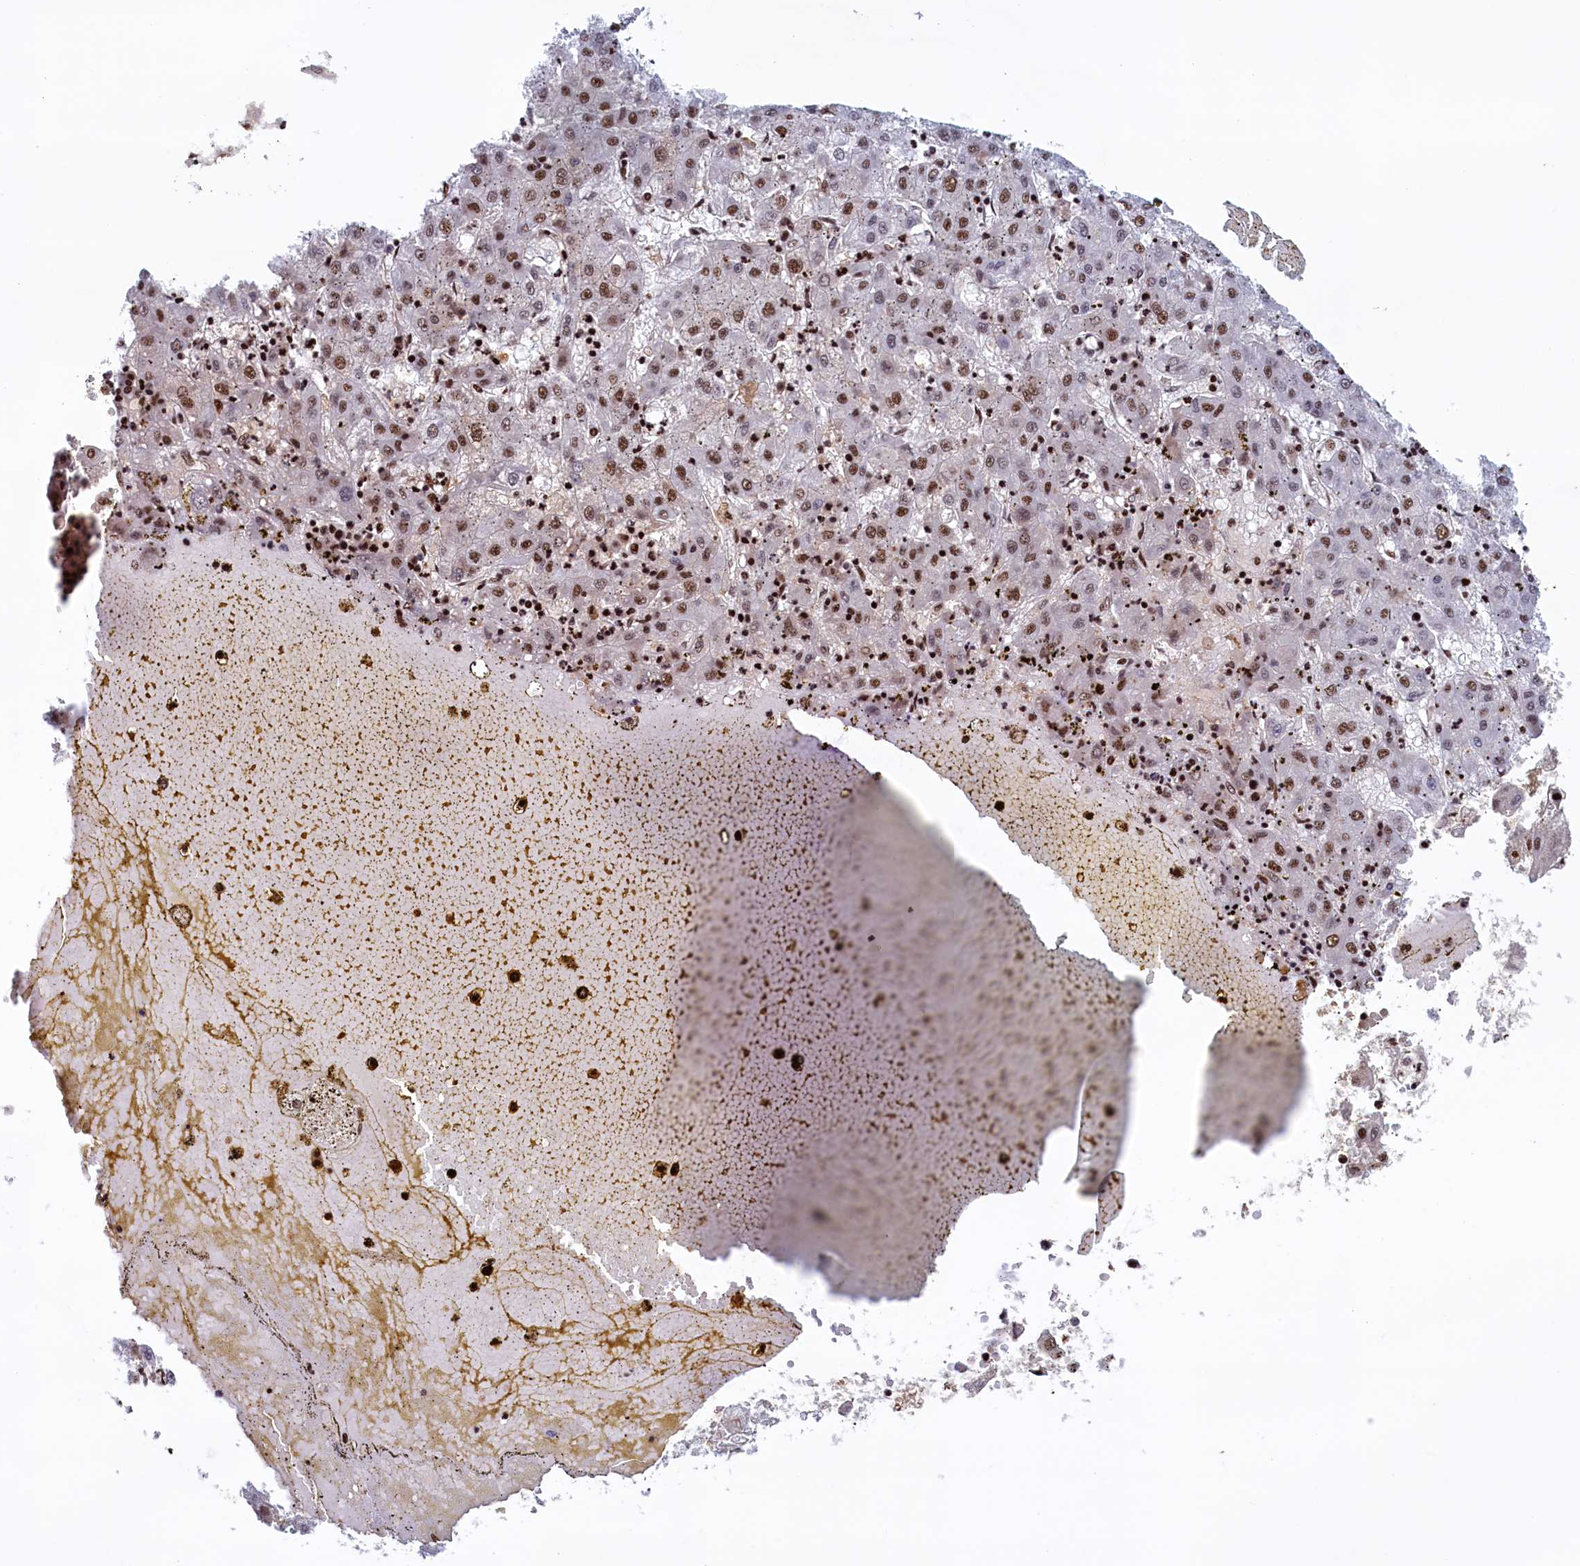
{"staining": {"intensity": "moderate", "quantity": ">75%", "location": "nuclear"}, "tissue": "liver cancer", "cell_type": "Tumor cells", "image_type": "cancer", "snomed": [{"axis": "morphology", "description": "Carcinoma, Hepatocellular, NOS"}, {"axis": "topography", "description": "Liver"}], "caption": "Human liver cancer (hepatocellular carcinoma) stained for a protein (brown) displays moderate nuclear positive positivity in about >75% of tumor cells.", "gene": "ZC3H18", "patient": {"sex": "male", "age": 72}}